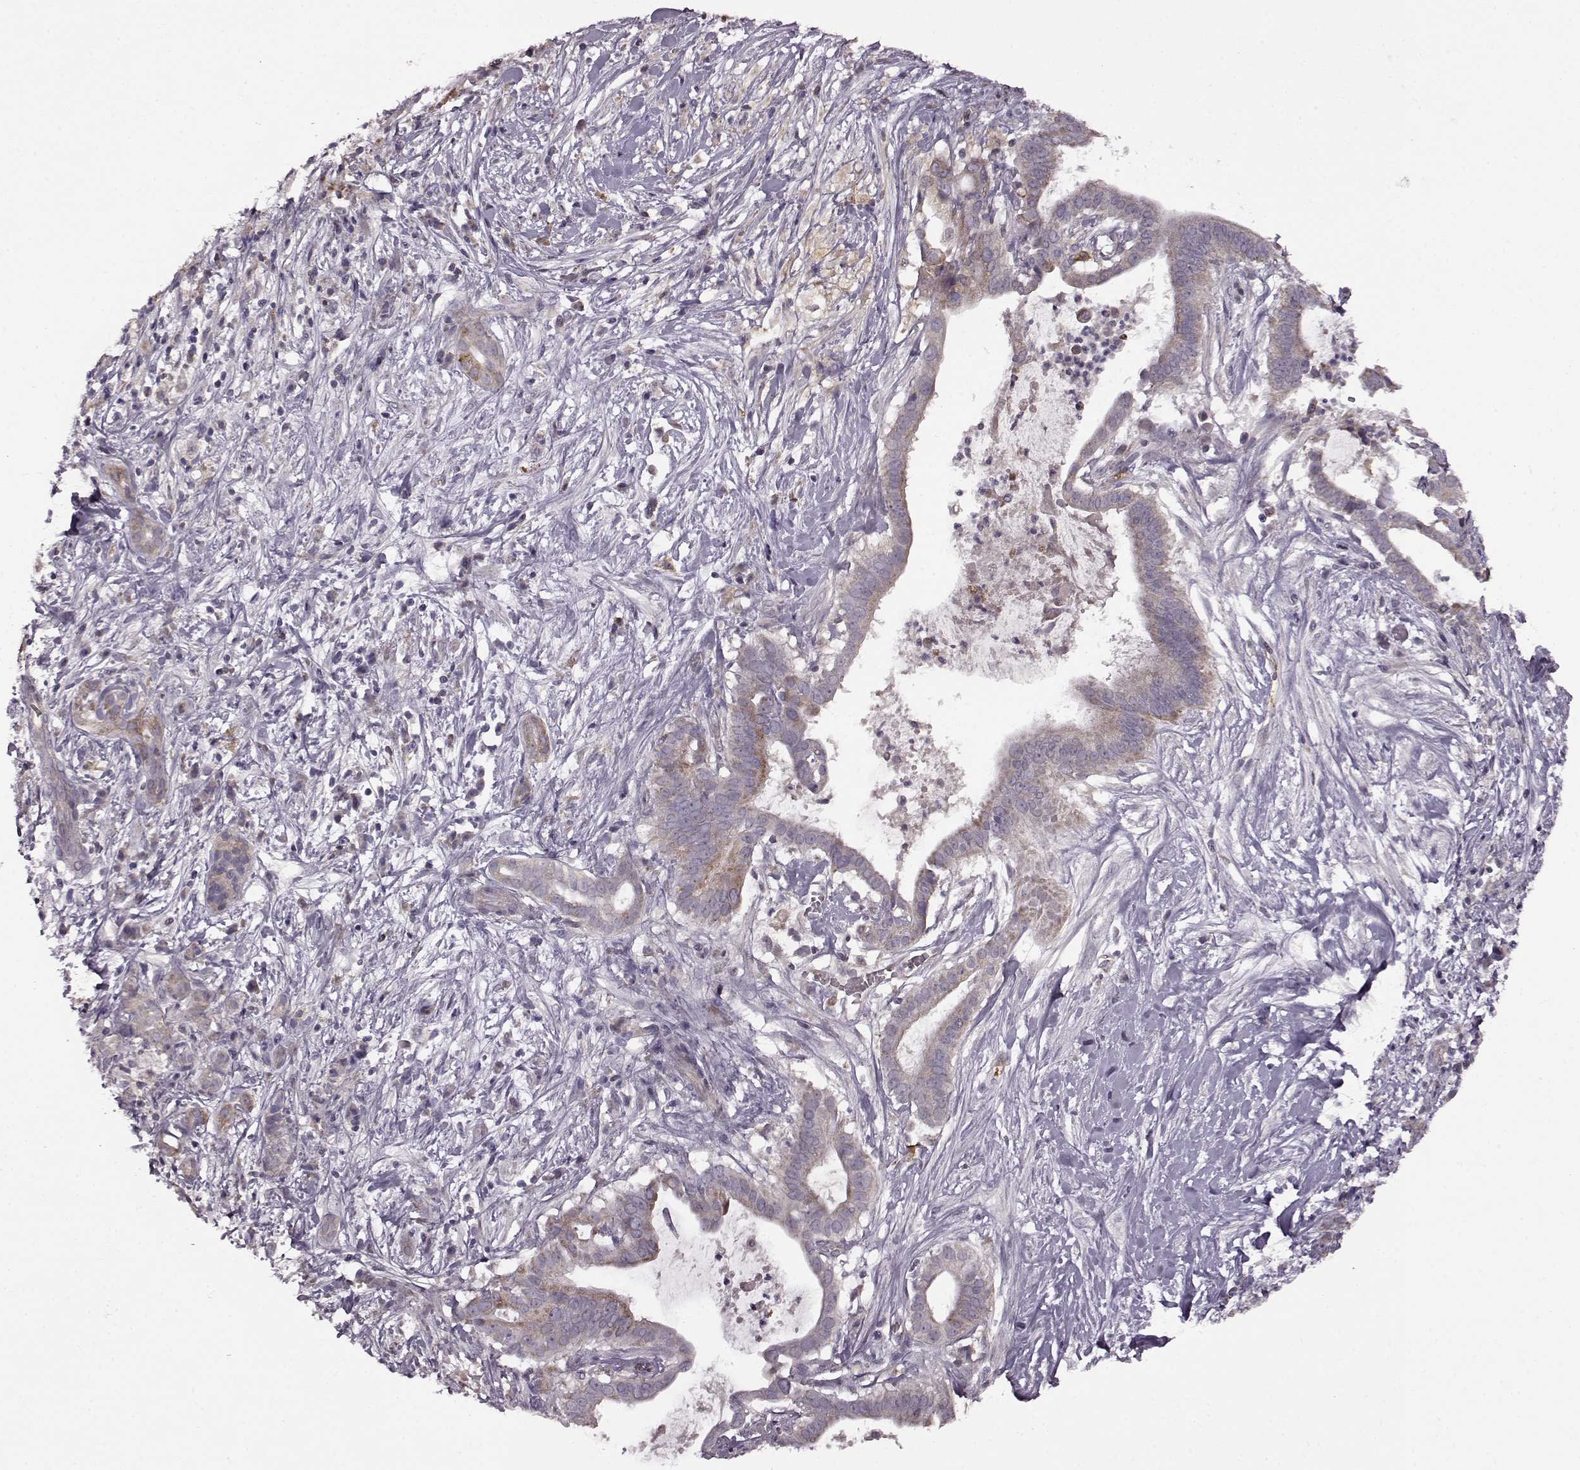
{"staining": {"intensity": "moderate", "quantity": ">75%", "location": "cytoplasmic/membranous"}, "tissue": "pancreatic cancer", "cell_type": "Tumor cells", "image_type": "cancer", "snomed": [{"axis": "morphology", "description": "Adenocarcinoma, NOS"}, {"axis": "topography", "description": "Pancreas"}], "caption": "Pancreatic adenocarcinoma stained for a protein shows moderate cytoplasmic/membranous positivity in tumor cells.", "gene": "MTSS1", "patient": {"sex": "male", "age": 61}}